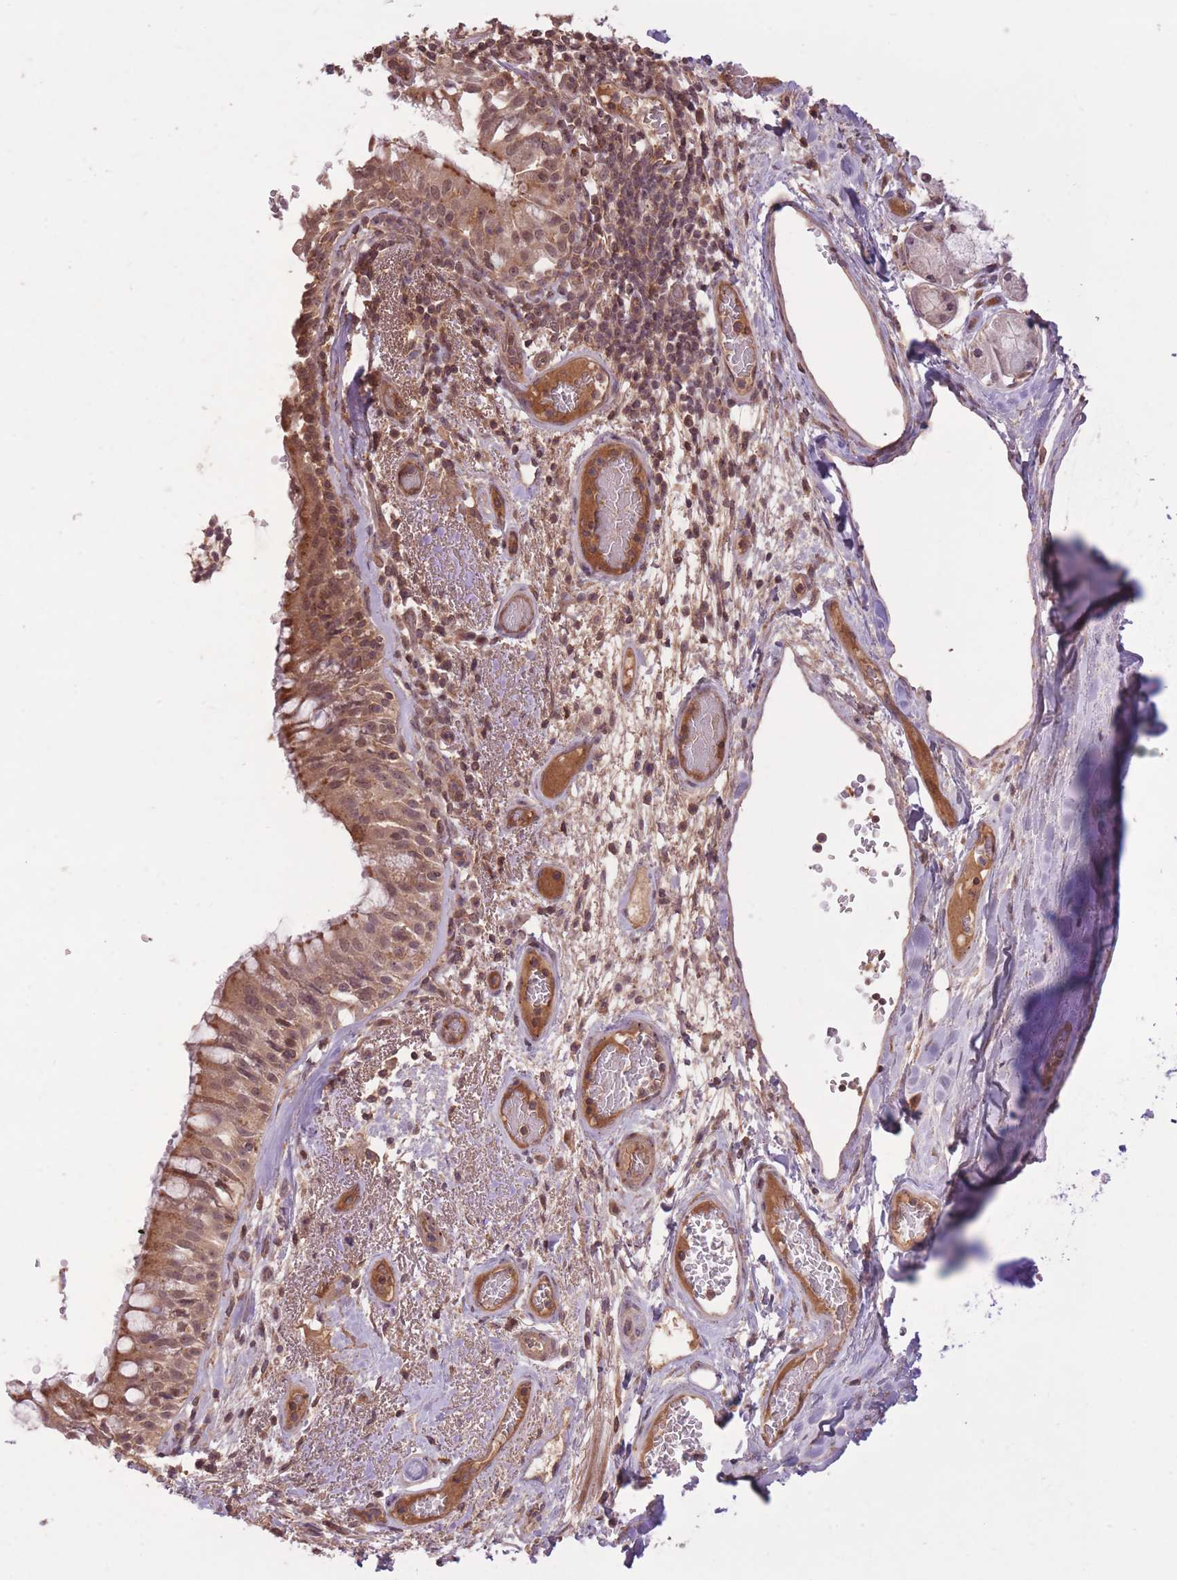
{"staining": {"intensity": "moderate", "quantity": ">75%", "location": "cytoplasmic/membranous"}, "tissue": "bronchus", "cell_type": "Respiratory epithelial cells", "image_type": "normal", "snomed": [{"axis": "morphology", "description": "Normal tissue, NOS"}, {"axis": "topography", "description": "Cartilage tissue"}, {"axis": "topography", "description": "Bronchus"}], "caption": "The histopathology image demonstrates a brown stain indicating the presence of a protein in the cytoplasmic/membranous of respiratory epithelial cells in bronchus. (DAB = brown stain, brightfield microscopy at high magnification).", "gene": "POLR3F", "patient": {"sex": "male", "age": 63}}